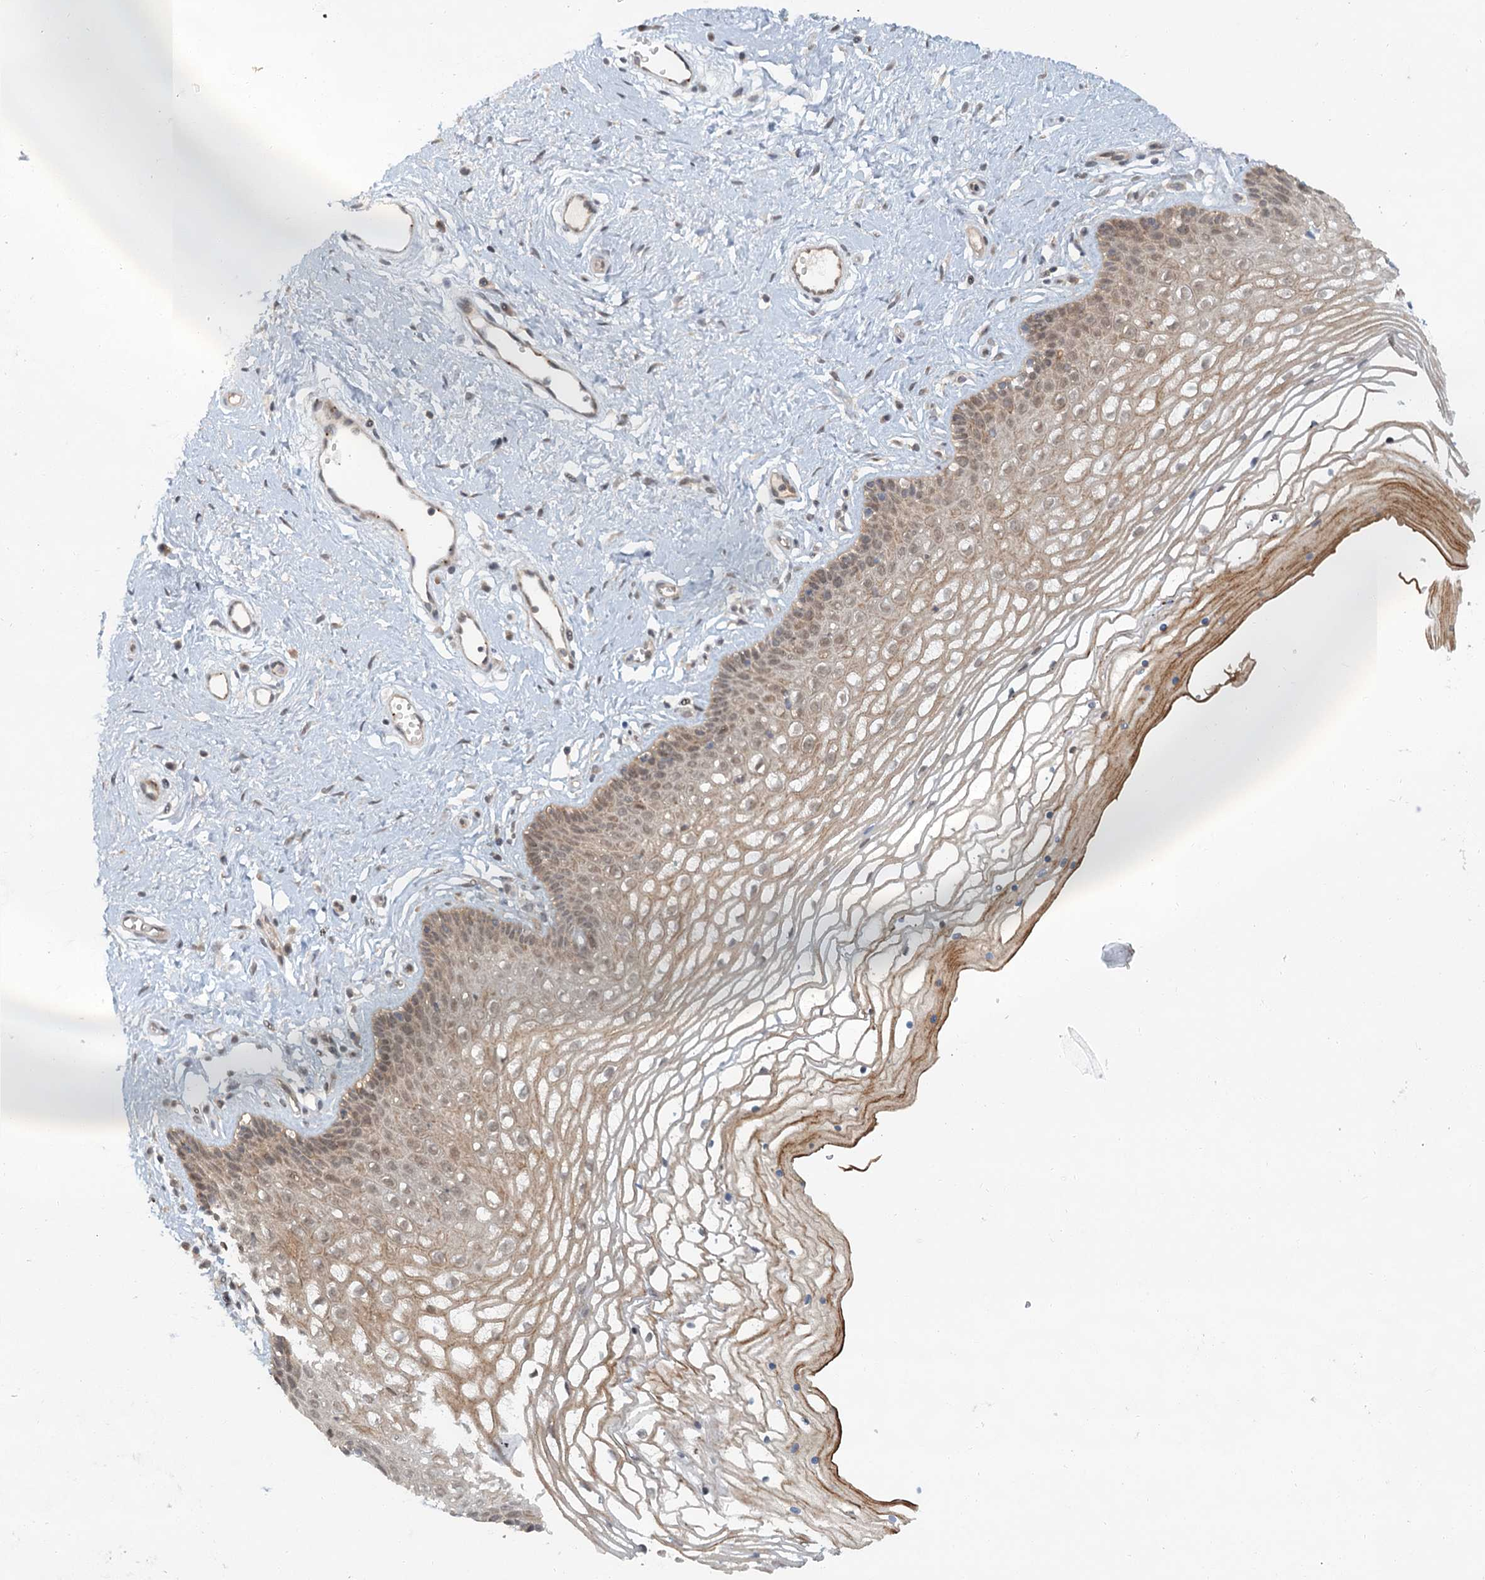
{"staining": {"intensity": "moderate", "quantity": "25%-75%", "location": "cytoplasmic/membranous,nuclear"}, "tissue": "vagina", "cell_type": "Squamous epithelial cells", "image_type": "normal", "snomed": [{"axis": "morphology", "description": "Normal tissue, NOS"}, {"axis": "topography", "description": "Vagina"}], "caption": "Unremarkable vagina shows moderate cytoplasmic/membranous,nuclear expression in about 25%-75% of squamous epithelial cells, visualized by immunohistochemistry.", "gene": "TAS2R42", "patient": {"sex": "female", "age": 46}}